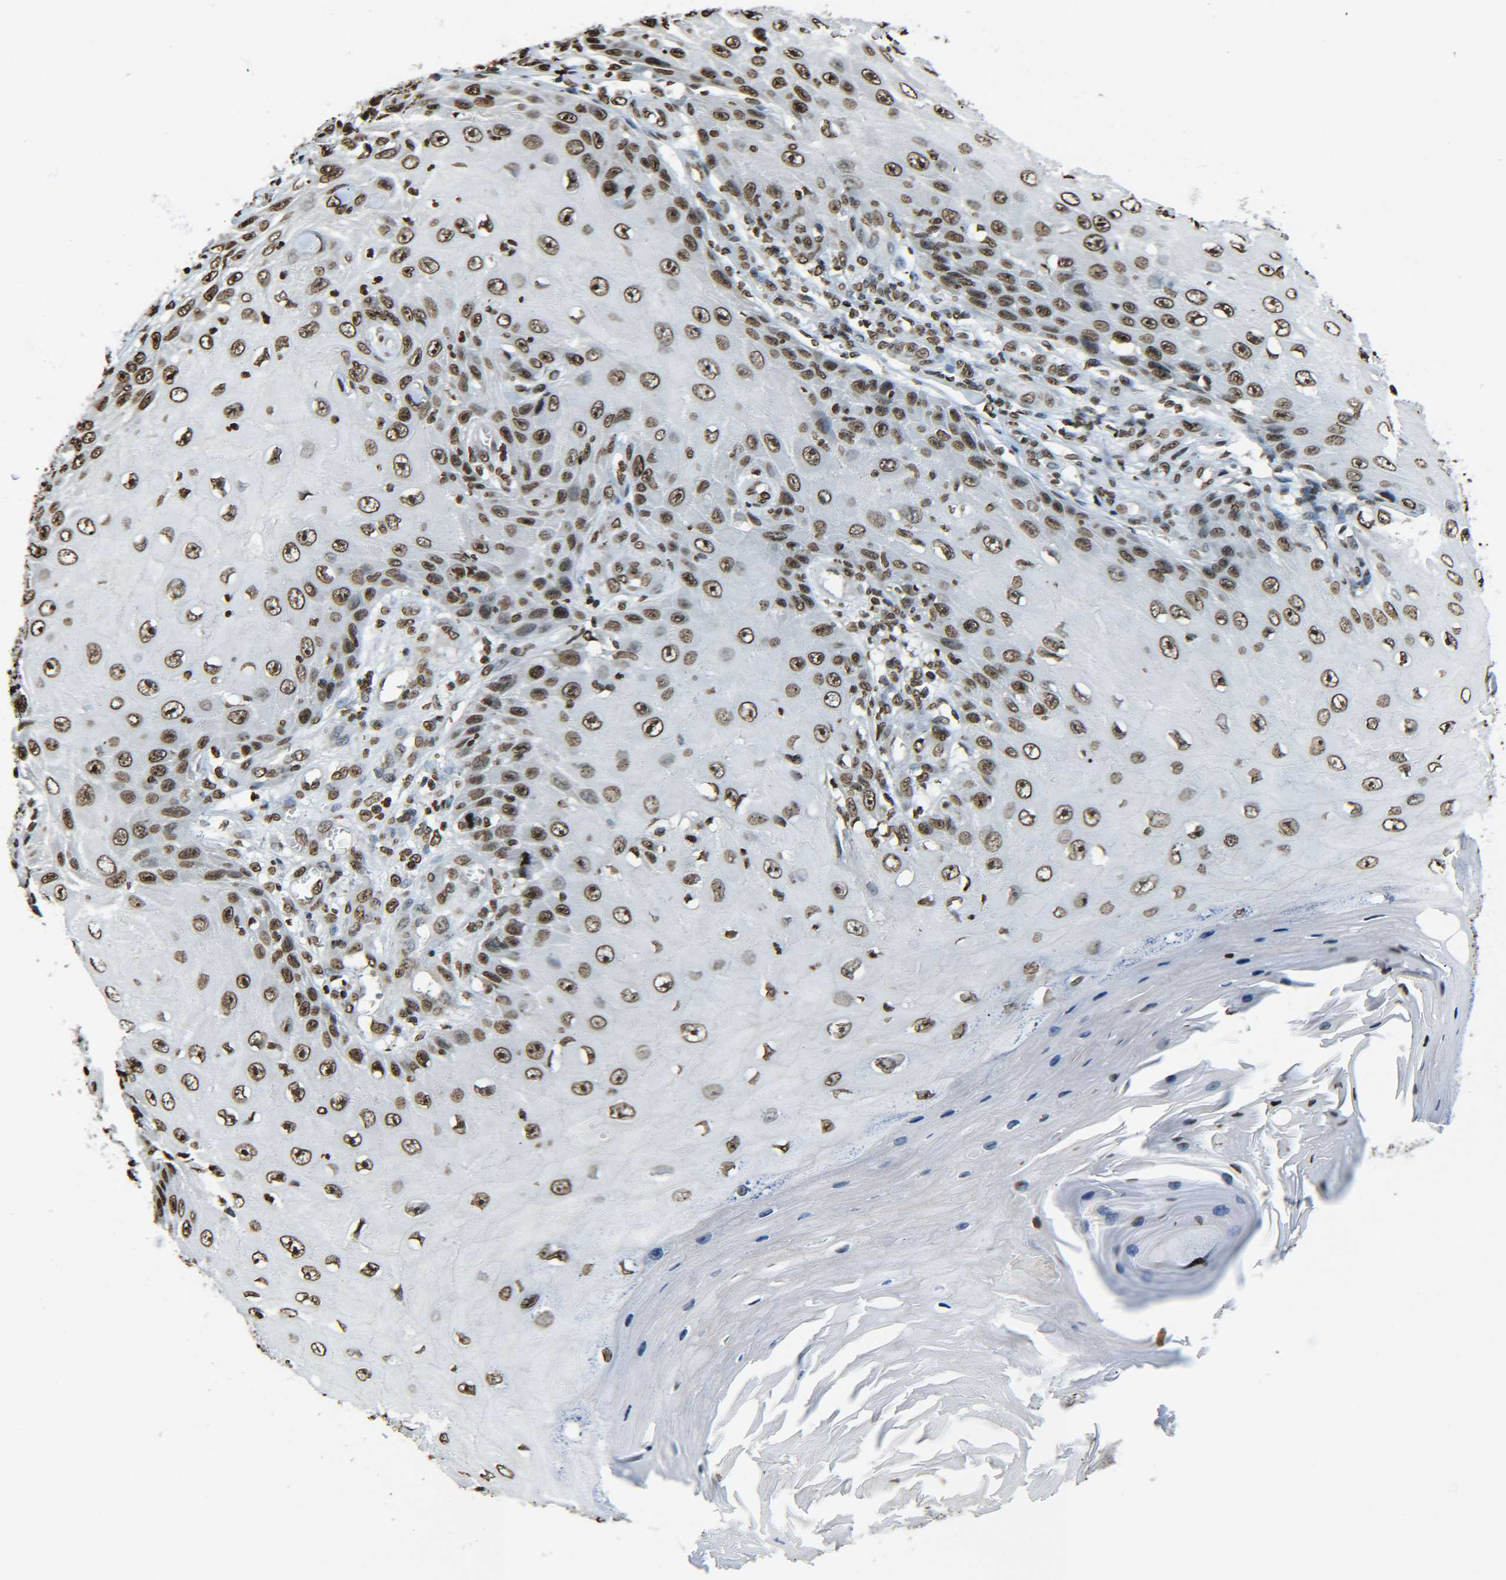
{"staining": {"intensity": "strong", "quantity": ">75%", "location": "nuclear"}, "tissue": "skin cancer", "cell_type": "Tumor cells", "image_type": "cancer", "snomed": [{"axis": "morphology", "description": "Squamous cell carcinoma, NOS"}, {"axis": "topography", "description": "Skin"}], "caption": "Protein expression analysis of skin cancer (squamous cell carcinoma) reveals strong nuclear expression in about >75% of tumor cells.", "gene": "H4C16", "patient": {"sex": "female", "age": 73}}